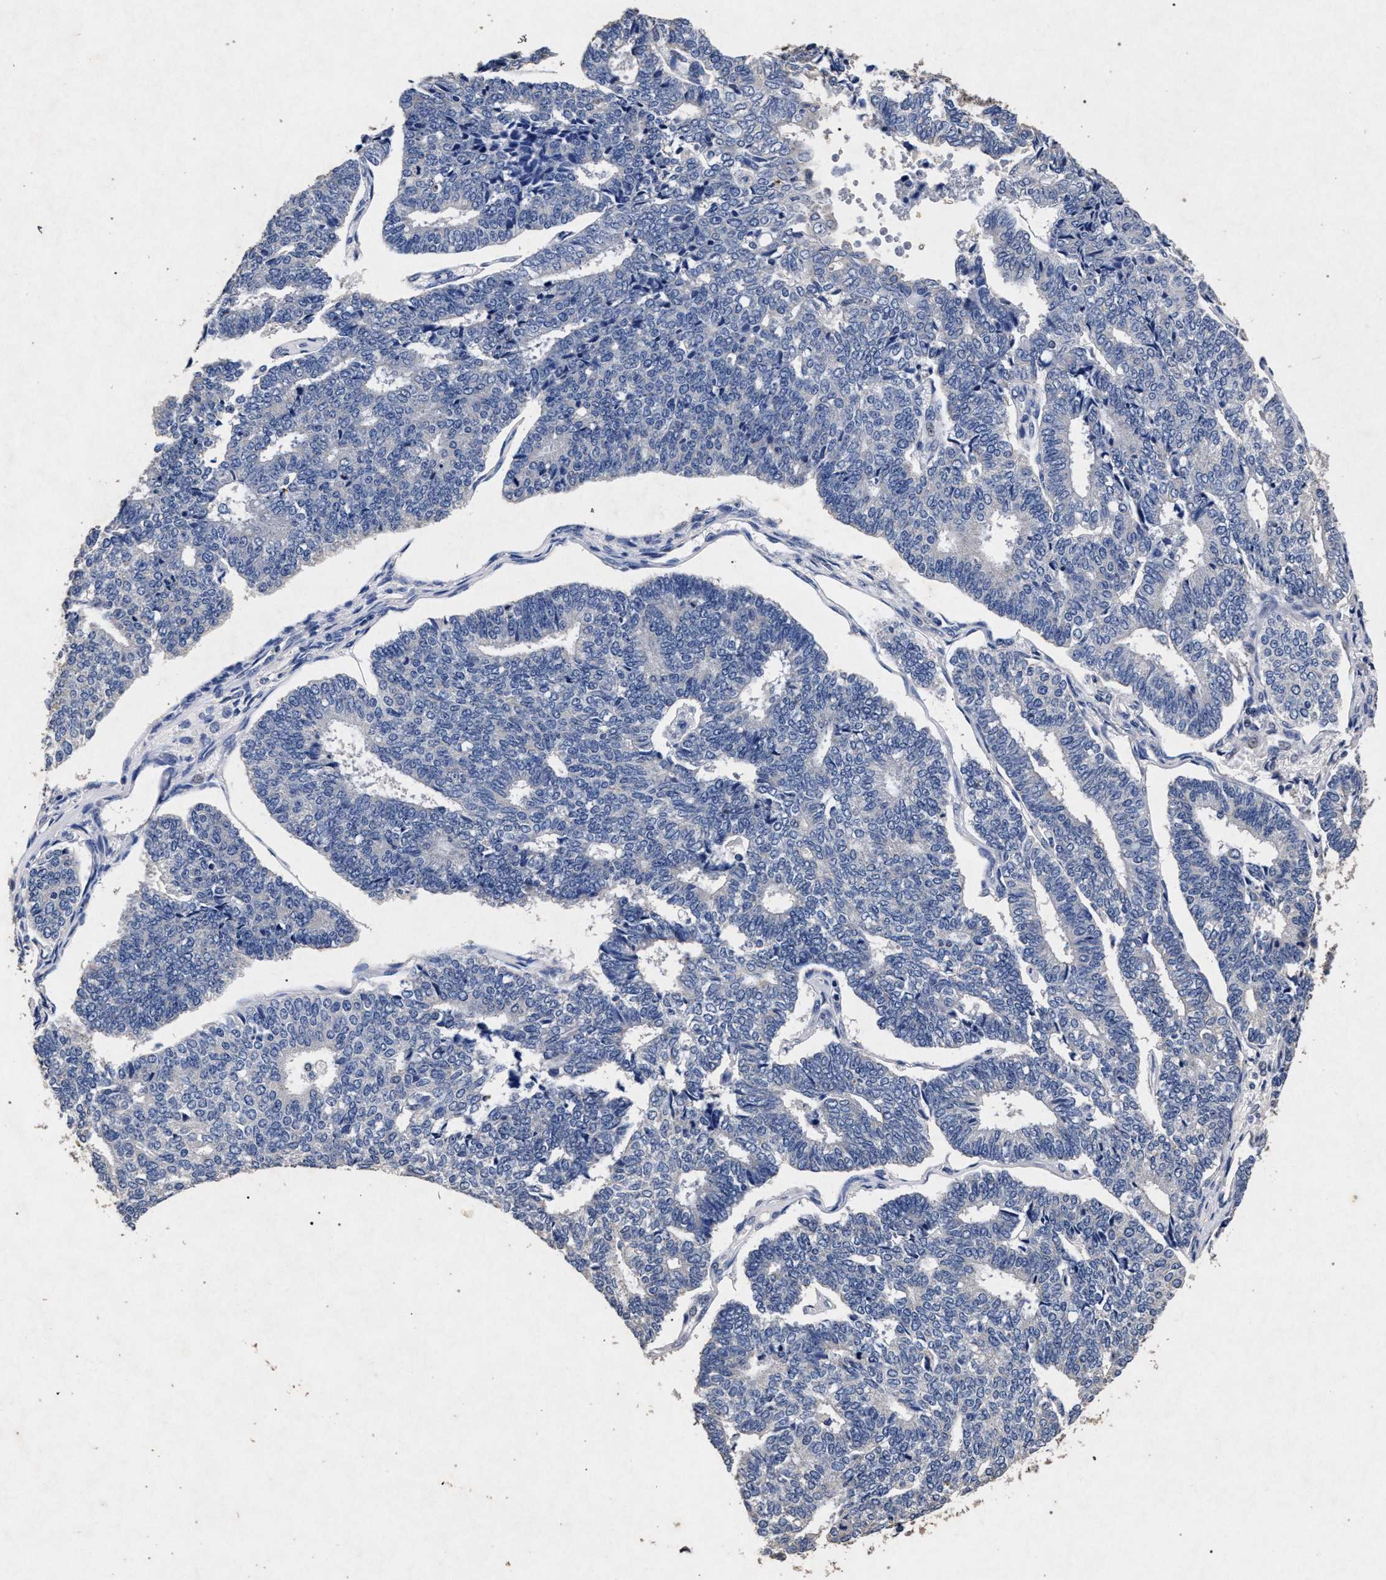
{"staining": {"intensity": "negative", "quantity": "none", "location": "none"}, "tissue": "endometrial cancer", "cell_type": "Tumor cells", "image_type": "cancer", "snomed": [{"axis": "morphology", "description": "Adenocarcinoma, NOS"}, {"axis": "topography", "description": "Endometrium"}], "caption": "DAB (3,3'-diaminobenzidine) immunohistochemical staining of human endometrial adenocarcinoma exhibits no significant staining in tumor cells.", "gene": "ATP1A2", "patient": {"sex": "female", "age": 70}}